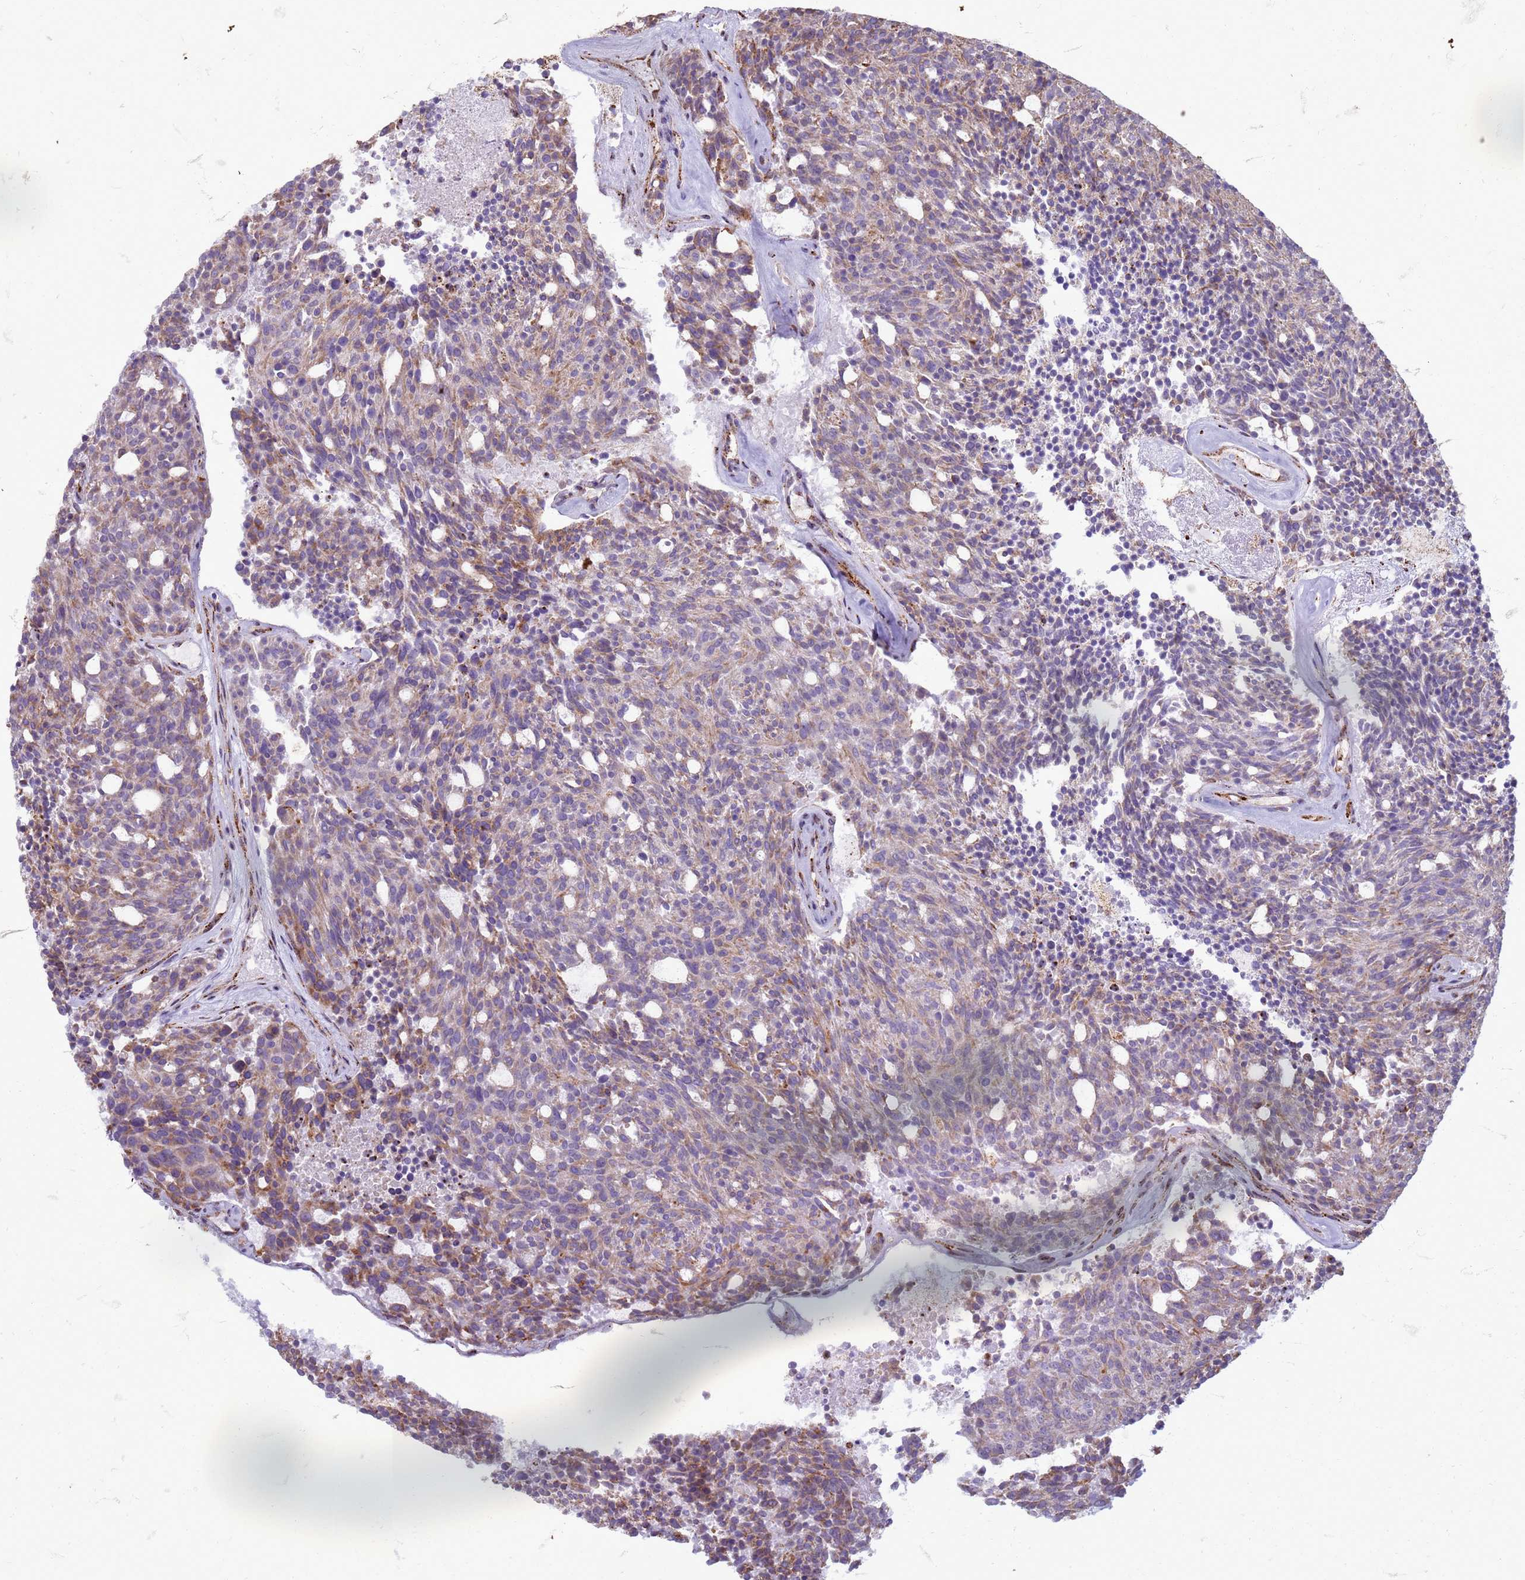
{"staining": {"intensity": "moderate", "quantity": "<25%", "location": "cytoplasmic/membranous"}, "tissue": "carcinoid", "cell_type": "Tumor cells", "image_type": "cancer", "snomed": [{"axis": "morphology", "description": "Carcinoid, malignant, NOS"}, {"axis": "topography", "description": "Pancreas"}], "caption": "Carcinoid (malignant) stained for a protein (brown) displays moderate cytoplasmic/membranous positive positivity in approximately <25% of tumor cells.", "gene": "PDK3", "patient": {"sex": "female", "age": 54}}